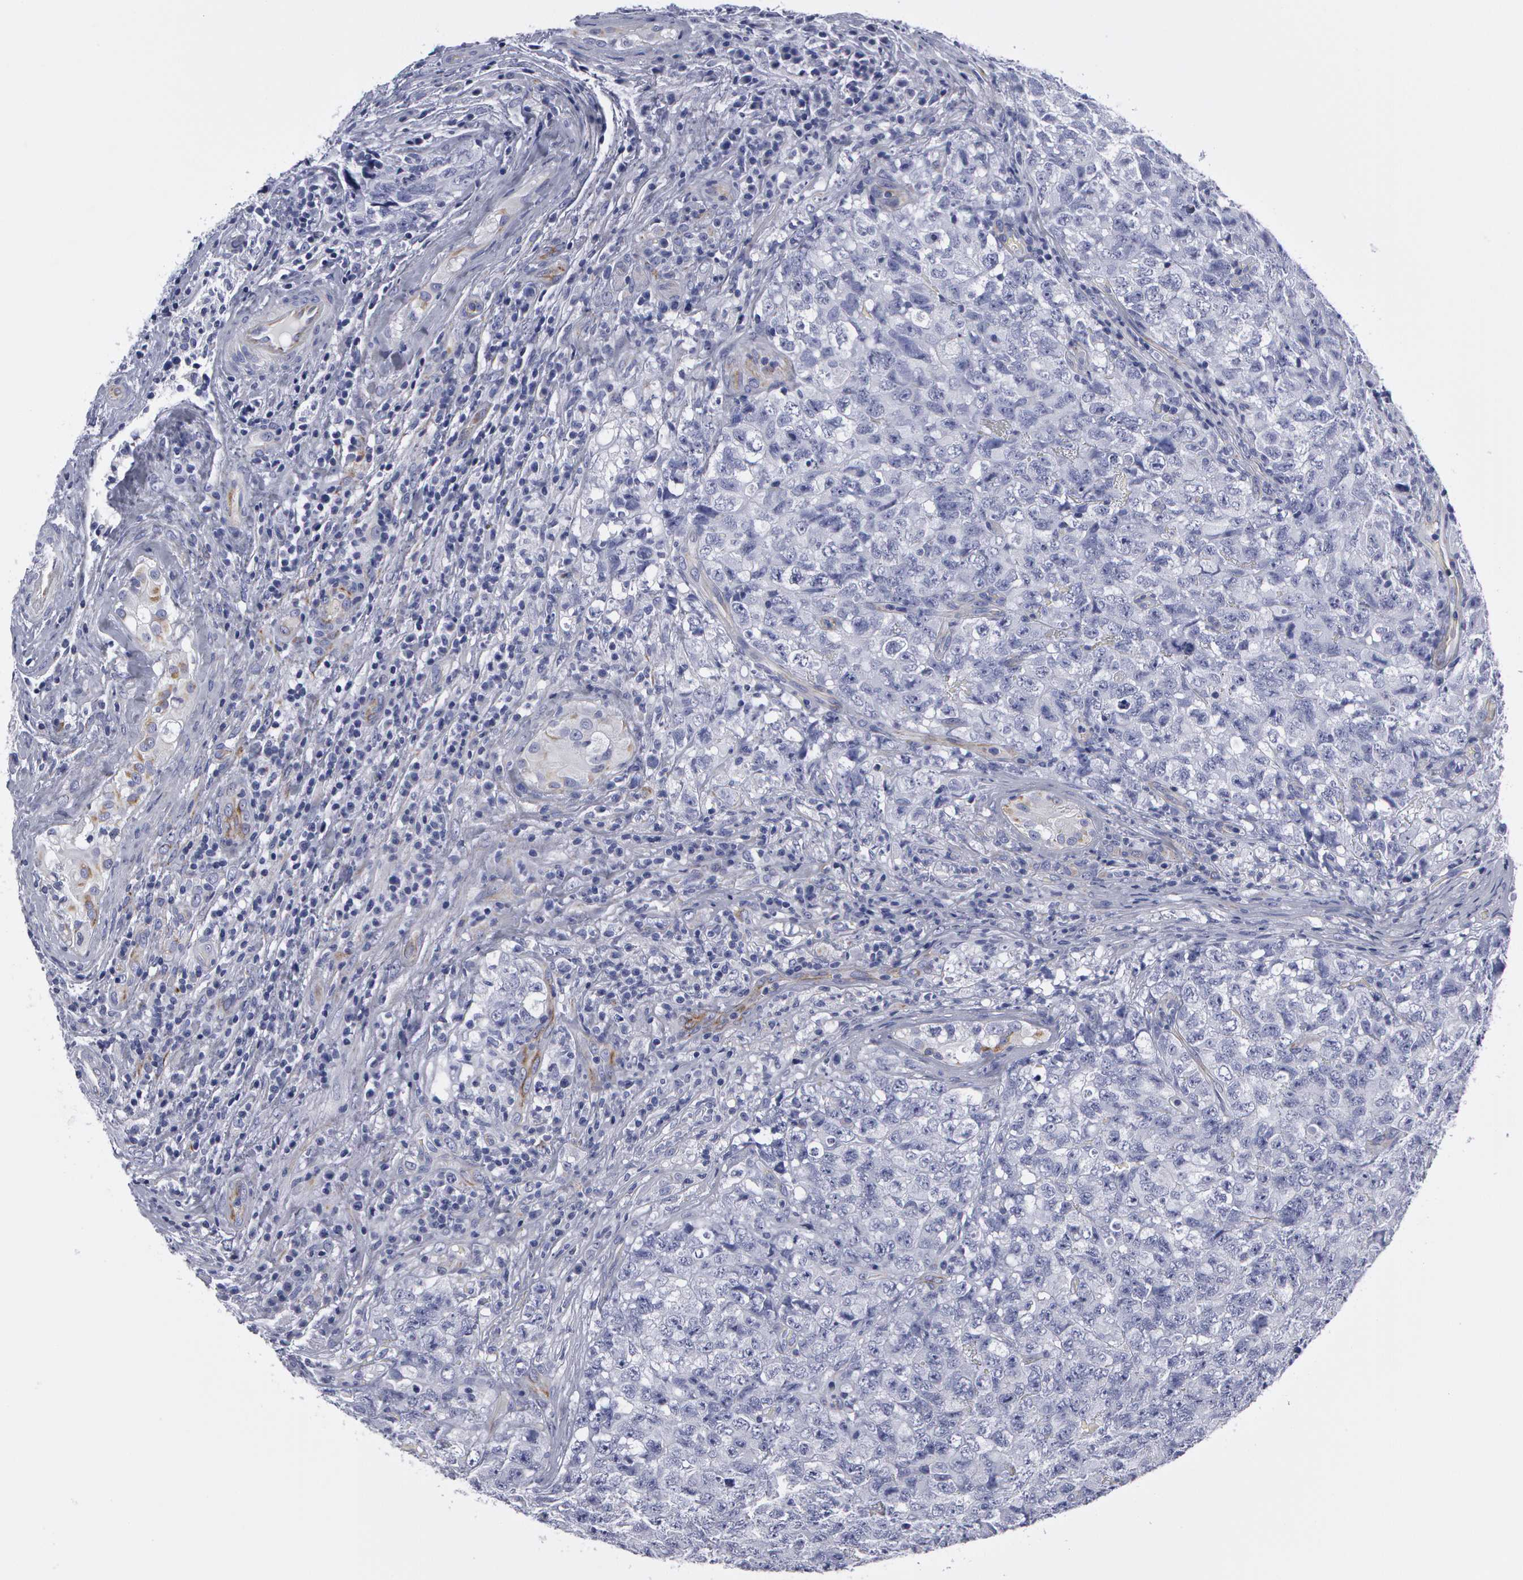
{"staining": {"intensity": "negative", "quantity": "none", "location": "none"}, "tissue": "testis cancer", "cell_type": "Tumor cells", "image_type": "cancer", "snomed": [{"axis": "morphology", "description": "Carcinoma, Embryonal, NOS"}, {"axis": "topography", "description": "Testis"}], "caption": "Immunohistochemical staining of human testis cancer (embryonal carcinoma) shows no significant staining in tumor cells.", "gene": "SMC1B", "patient": {"sex": "male", "age": 31}}